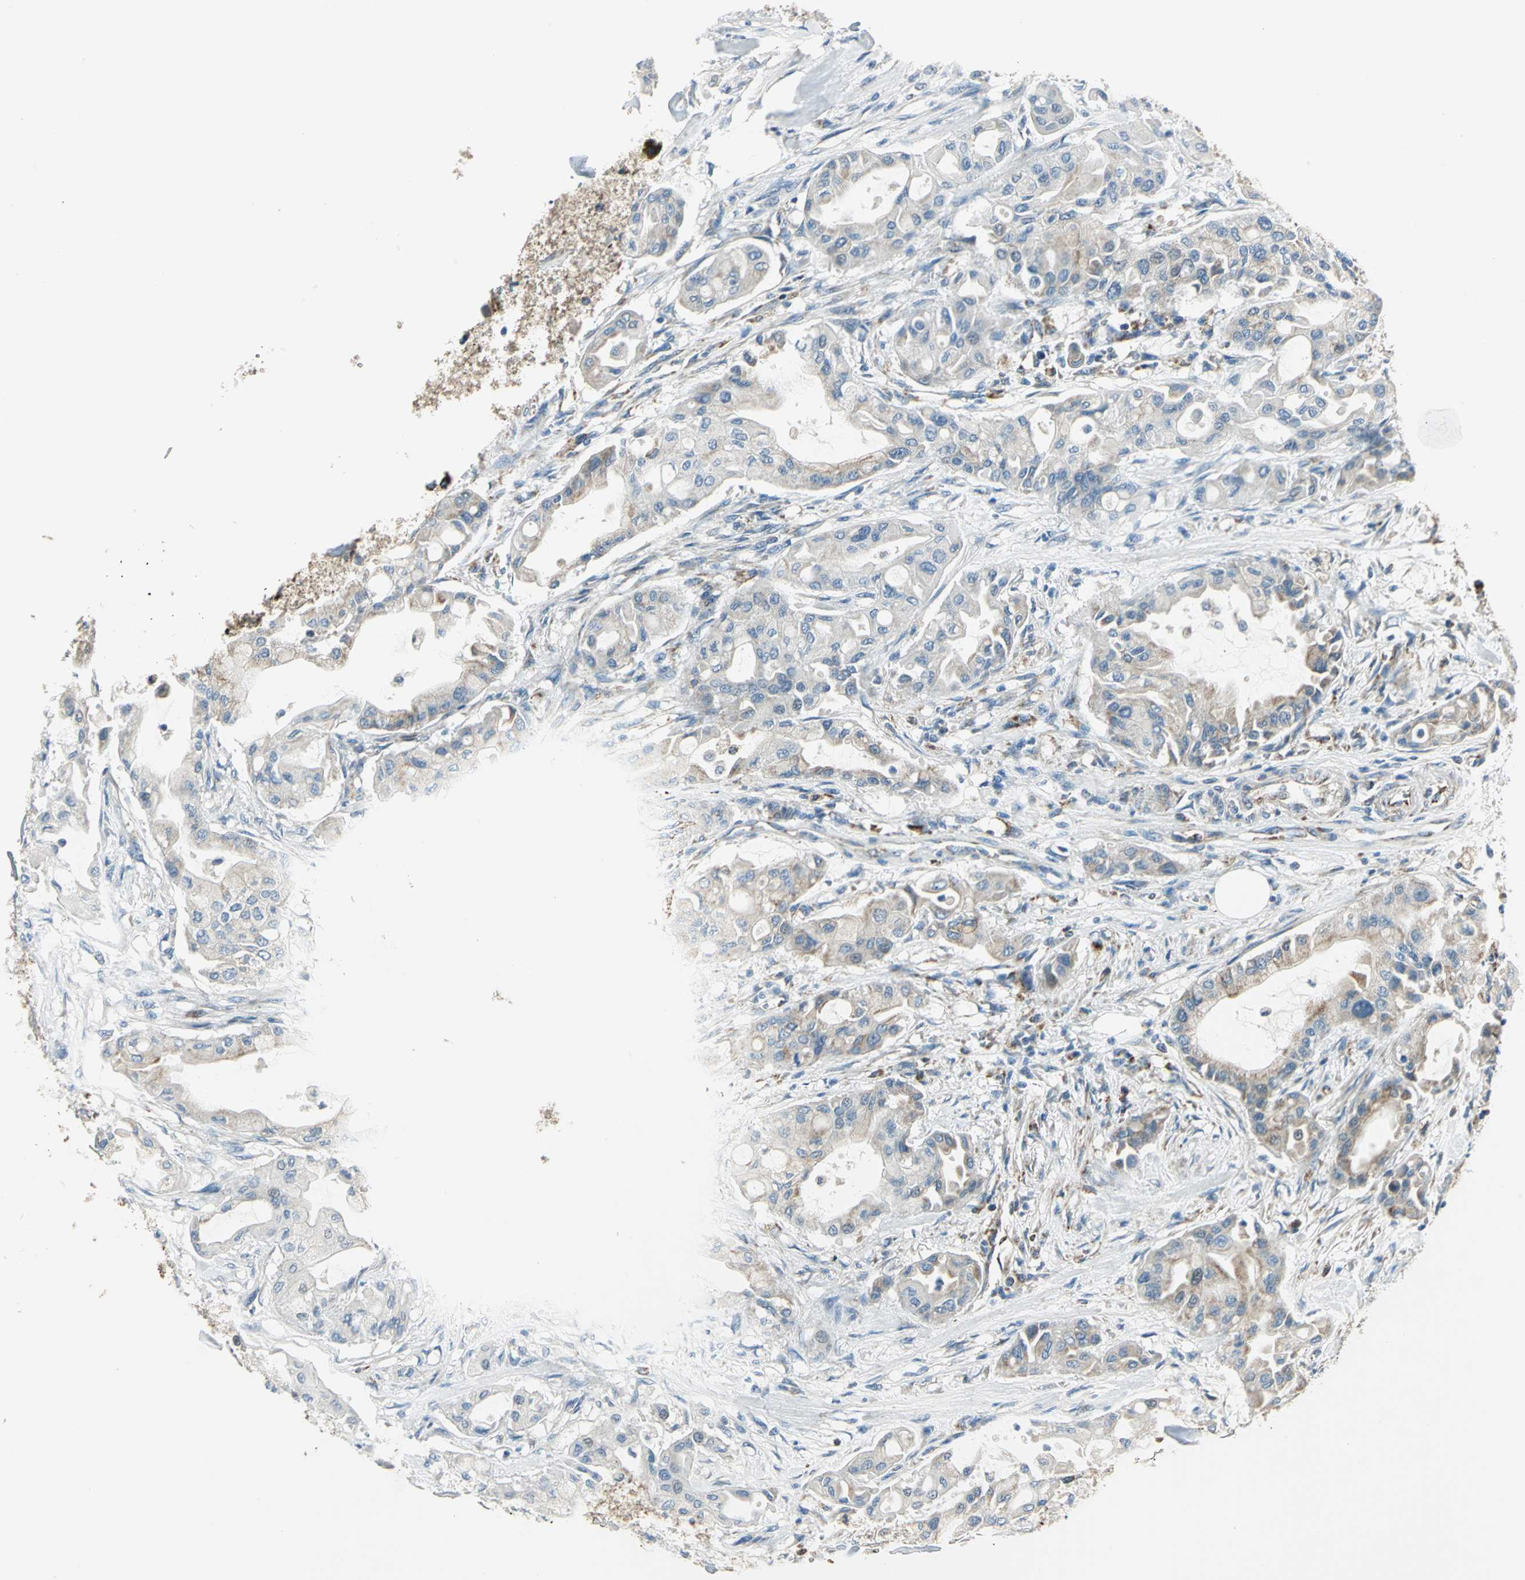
{"staining": {"intensity": "weak", "quantity": "25%-75%", "location": "cytoplasmic/membranous"}, "tissue": "pancreatic cancer", "cell_type": "Tumor cells", "image_type": "cancer", "snomed": [{"axis": "morphology", "description": "Adenocarcinoma, NOS"}, {"axis": "morphology", "description": "Adenocarcinoma, metastatic, NOS"}, {"axis": "topography", "description": "Lymph node"}, {"axis": "topography", "description": "Pancreas"}, {"axis": "topography", "description": "Duodenum"}], "caption": "There is low levels of weak cytoplasmic/membranous staining in tumor cells of pancreatic cancer, as demonstrated by immunohistochemical staining (brown color).", "gene": "ACADM", "patient": {"sex": "female", "age": 64}}